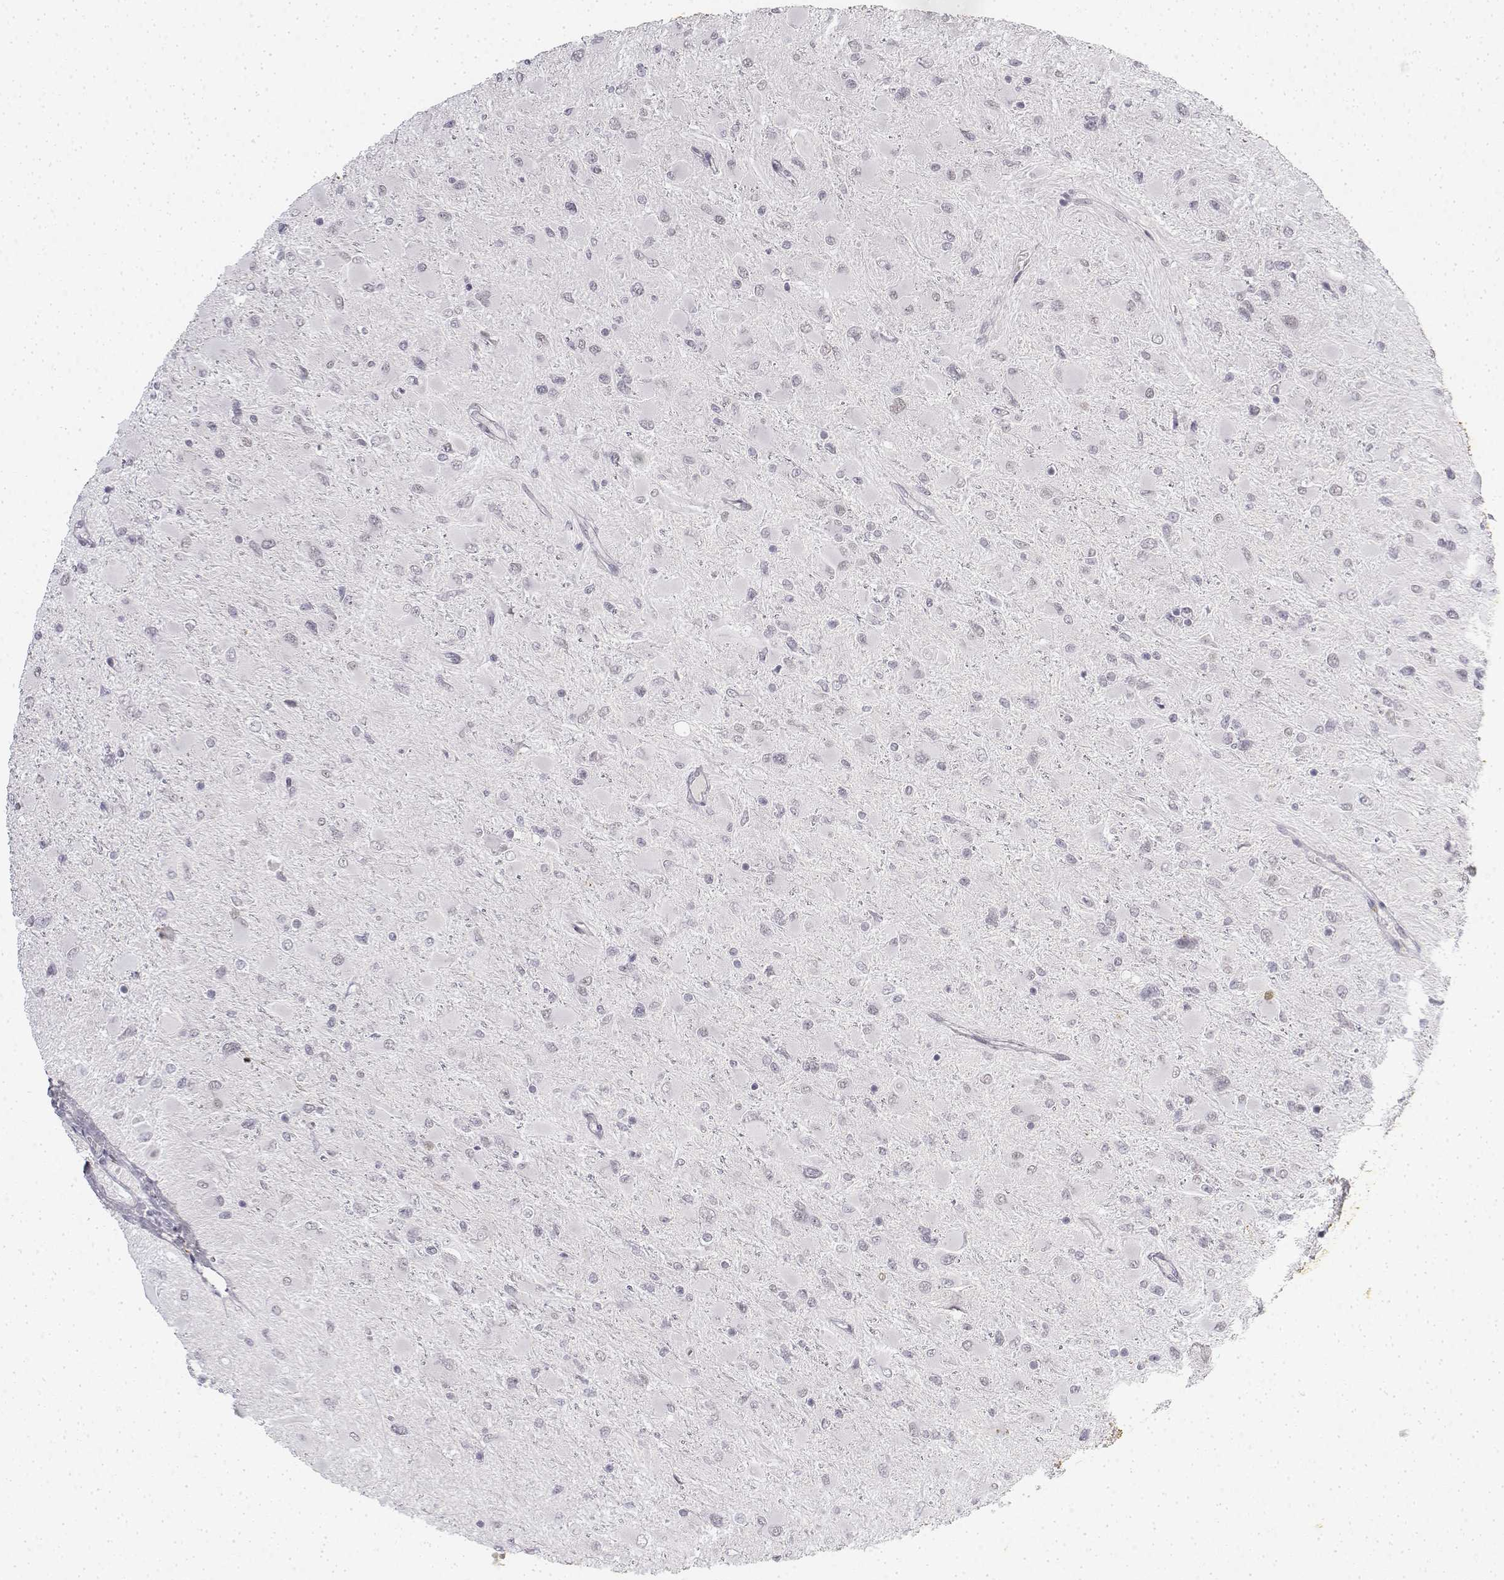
{"staining": {"intensity": "negative", "quantity": "none", "location": "none"}, "tissue": "glioma", "cell_type": "Tumor cells", "image_type": "cancer", "snomed": [{"axis": "morphology", "description": "Glioma, malignant, High grade"}, {"axis": "topography", "description": "Cerebral cortex"}], "caption": "This image is of glioma stained with immunohistochemistry (IHC) to label a protein in brown with the nuclei are counter-stained blue. There is no positivity in tumor cells.", "gene": "KRT84", "patient": {"sex": "female", "age": 36}}